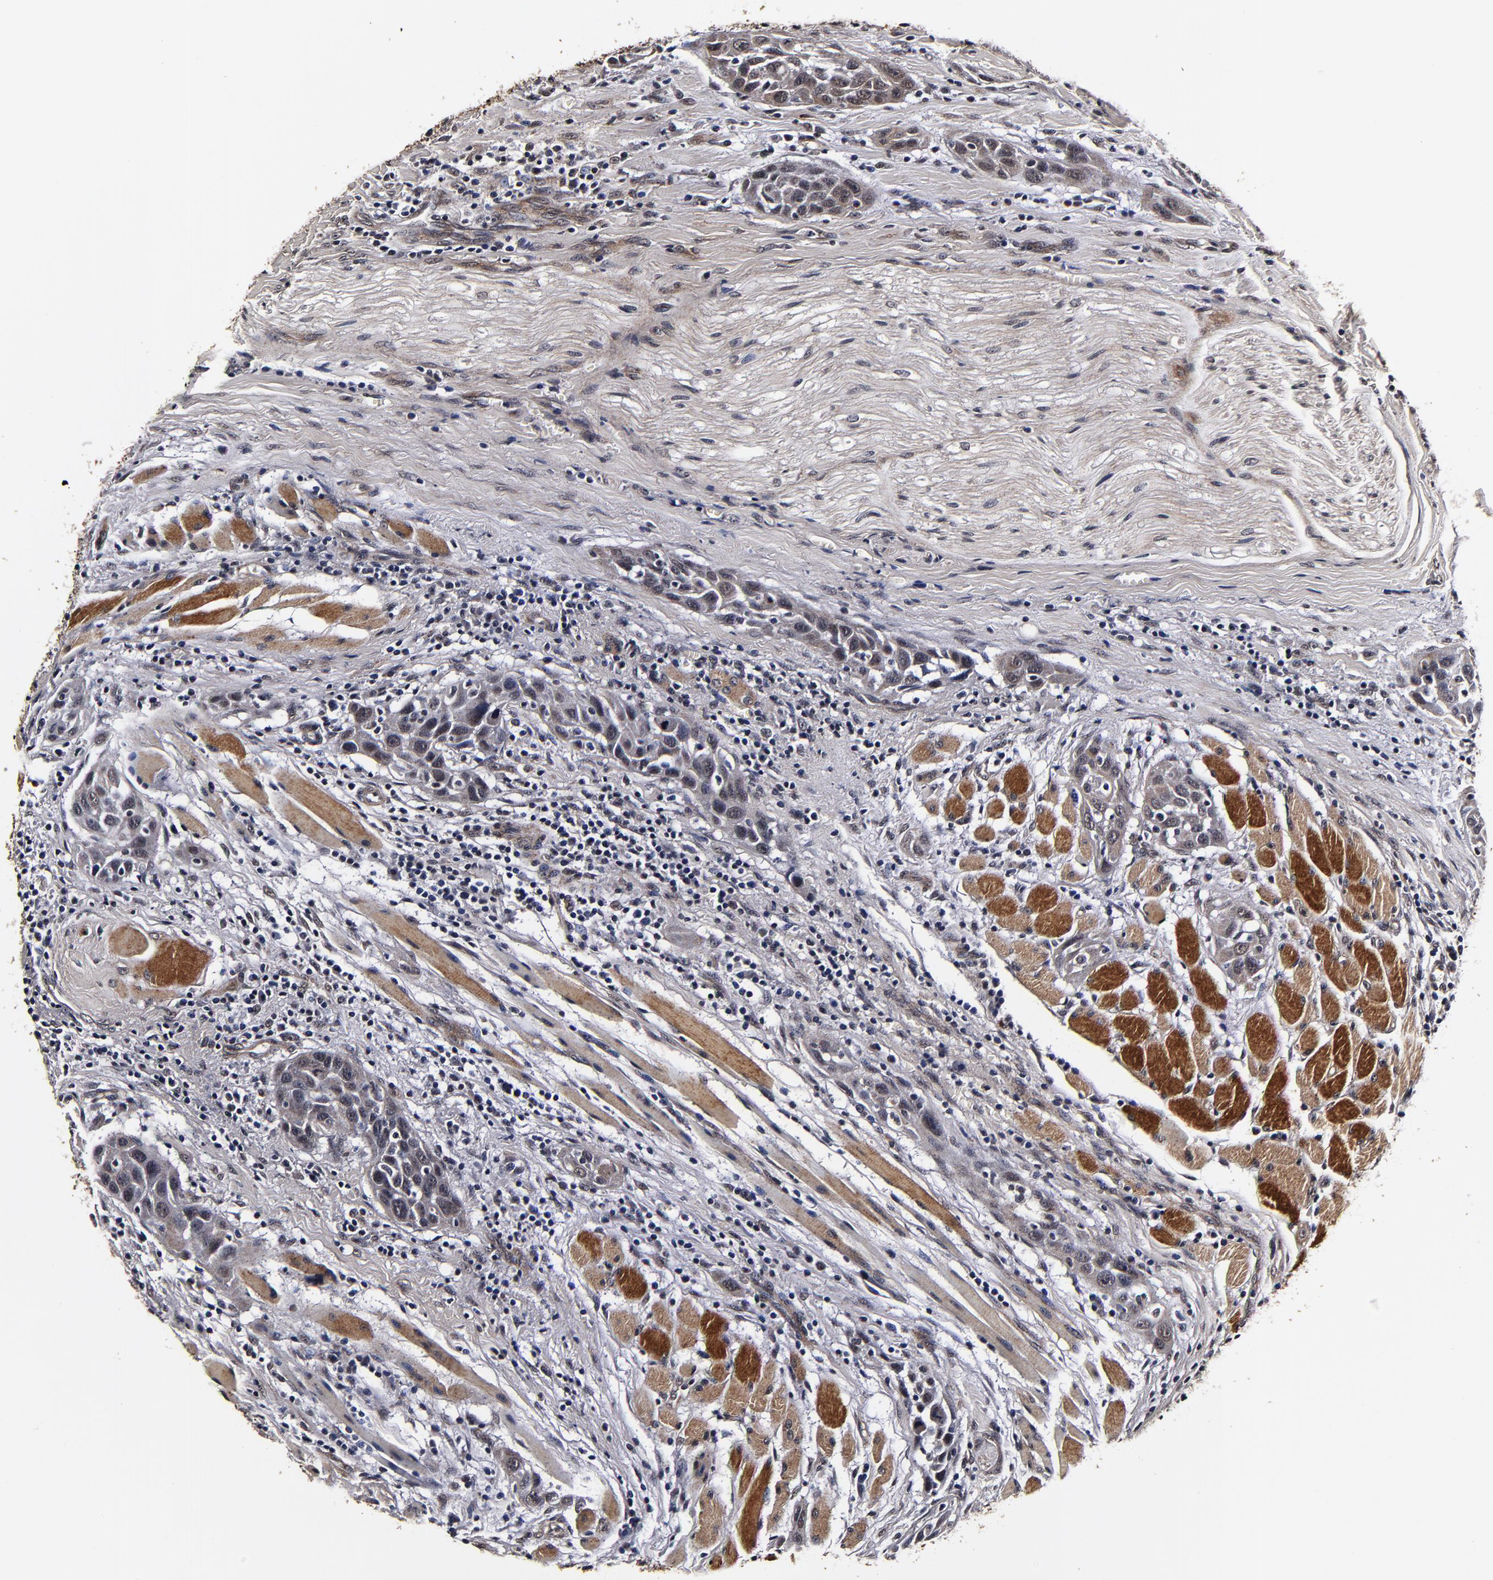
{"staining": {"intensity": "weak", "quantity": ">75%", "location": "cytoplasmic/membranous"}, "tissue": "head and neck cancer", "cell_type": "Tumor cells", "image_type": "cancer", "snomed": [{"axis": "morphology", "description": "Squamous cell carcinoma, NOS"}, {"axis": "topography", "description": "Oral tissue"}, {"axis": "topography", "description": "Head-Neck"}], "caption": "Tumor cells show low levels of weak cytoplasmic/membranous staining in about >75% of cells in human head and neck squamous cell carcinoma. (IHC, brightfield microscopy, high magnification).", "gene": "MMP15", "patient": {"sex": "female", "age": 50}}